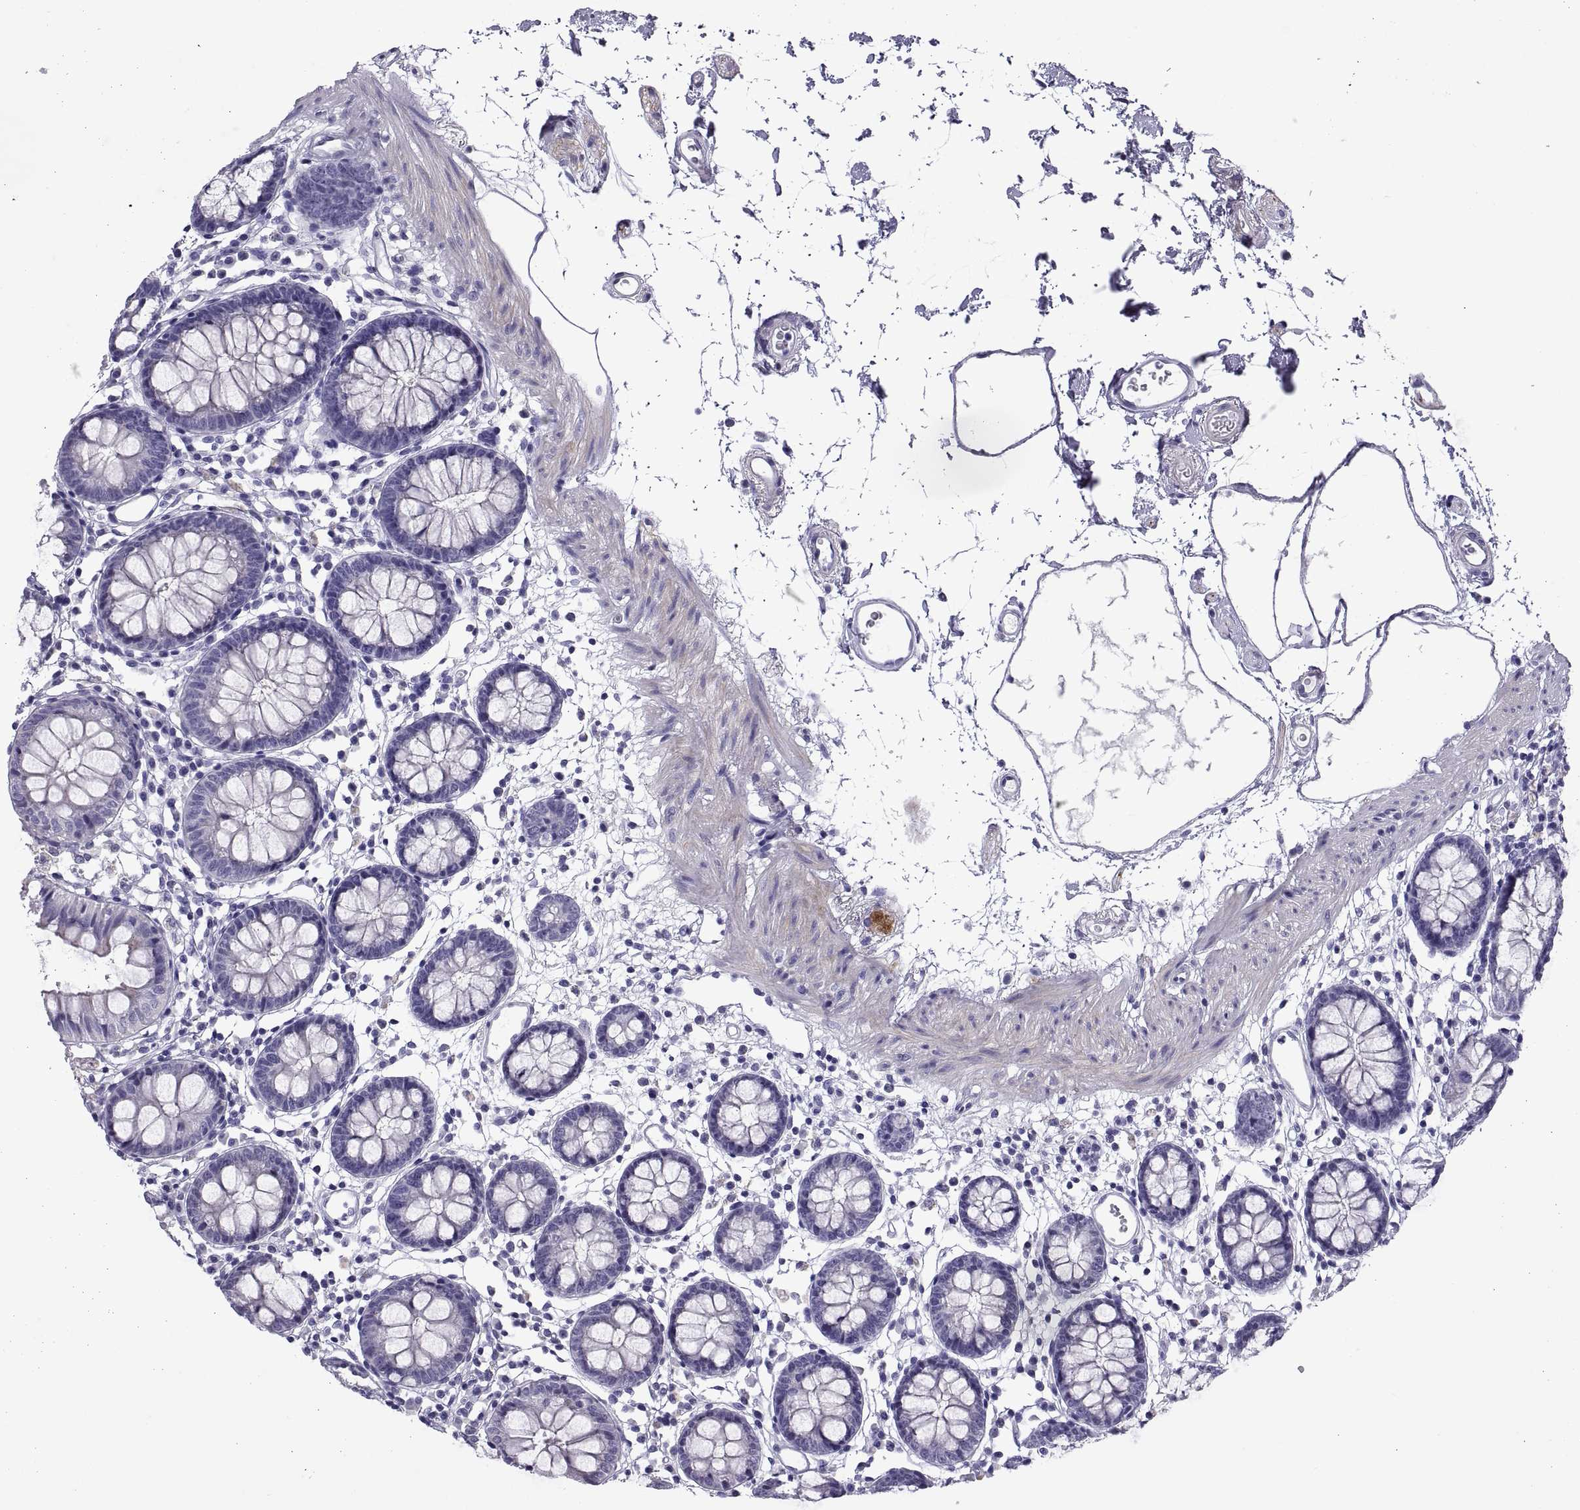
{"staining": {"intensity": "negative", "quantity": "none", "location": "none"}, "tissue": "colon", "cell_type": "Endothelial cells", "image_type": "normal", "snomed": [{"axis": "morphology", "description": "Normal tissue, NOS"}, {"axis": "topography", "description": "Colon"}], "caption": "IHC of normal human colon reveals no expression in endothelial cells.", "gene": "RGS20", "patient": {"sex": "female", "age": 84}}